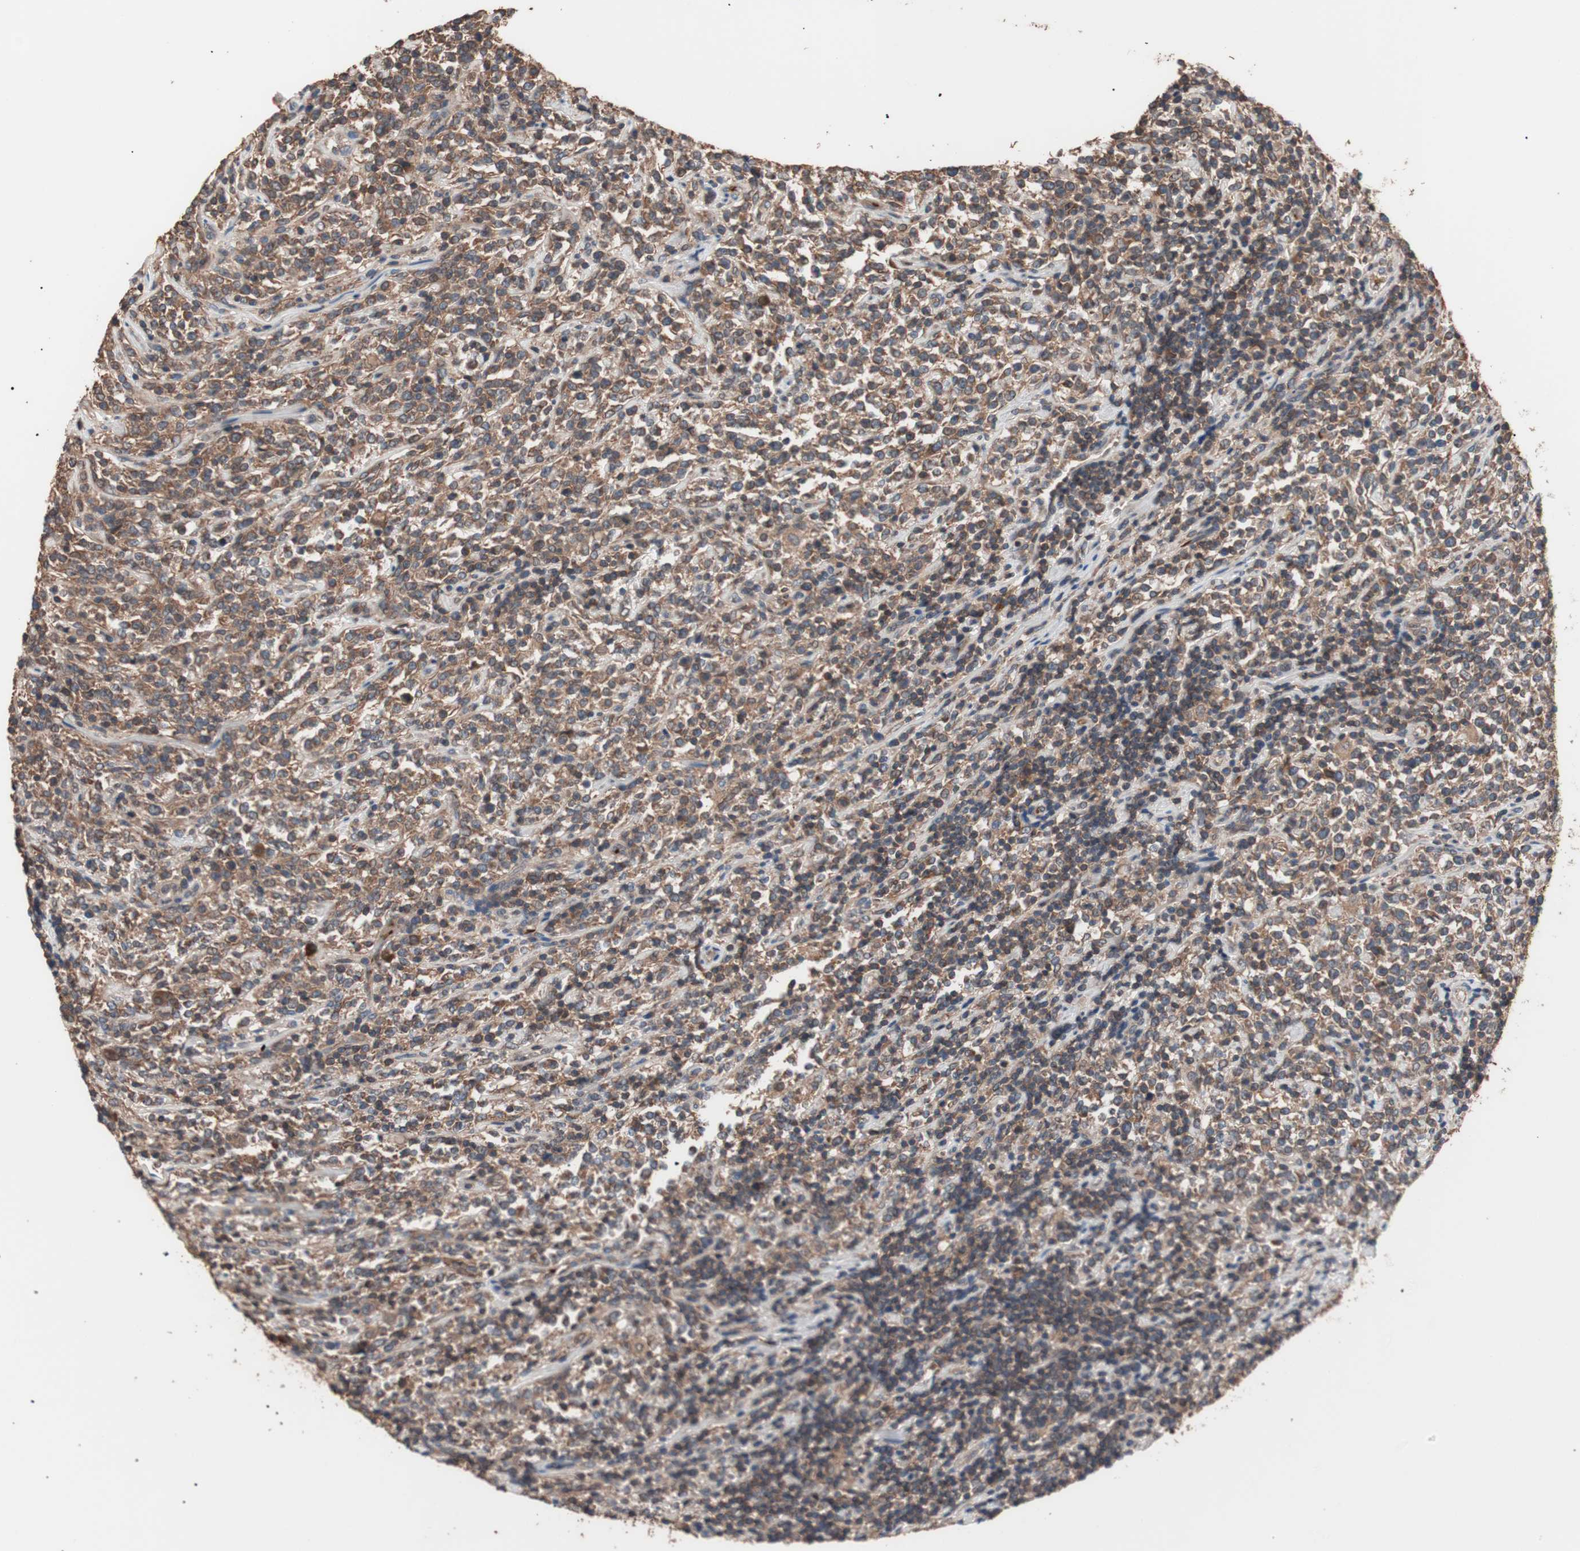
{"staining": {"intensity": "moderate", "quantity": ">75%", "location": "cytoplasmic/membranous"}, "tissue": "lymphoma", "cell_type": "Tumor cells", "image_type": "cancer", "snomed": [{"axis": "morphology", "description": "Malignant lymphoma, non-Hodgkin's type, High grade"}, {"axis": "topography", "description": "Soft tissue"}], "caption": "High-magnification brightfield microscopy of malignant lymphoma, non-Hodgkin's type (high-grade) stained with DAB (3,3'-diaminobenzidine) (brown) and counterstained with hematoxylin (blue). tumor cells exhibit moderate cytoplasmic/membranous expression is appreciated in about>75% of cells.", "gene": "GLYCTK", "patient": {"sex": "male", "age": 18}}